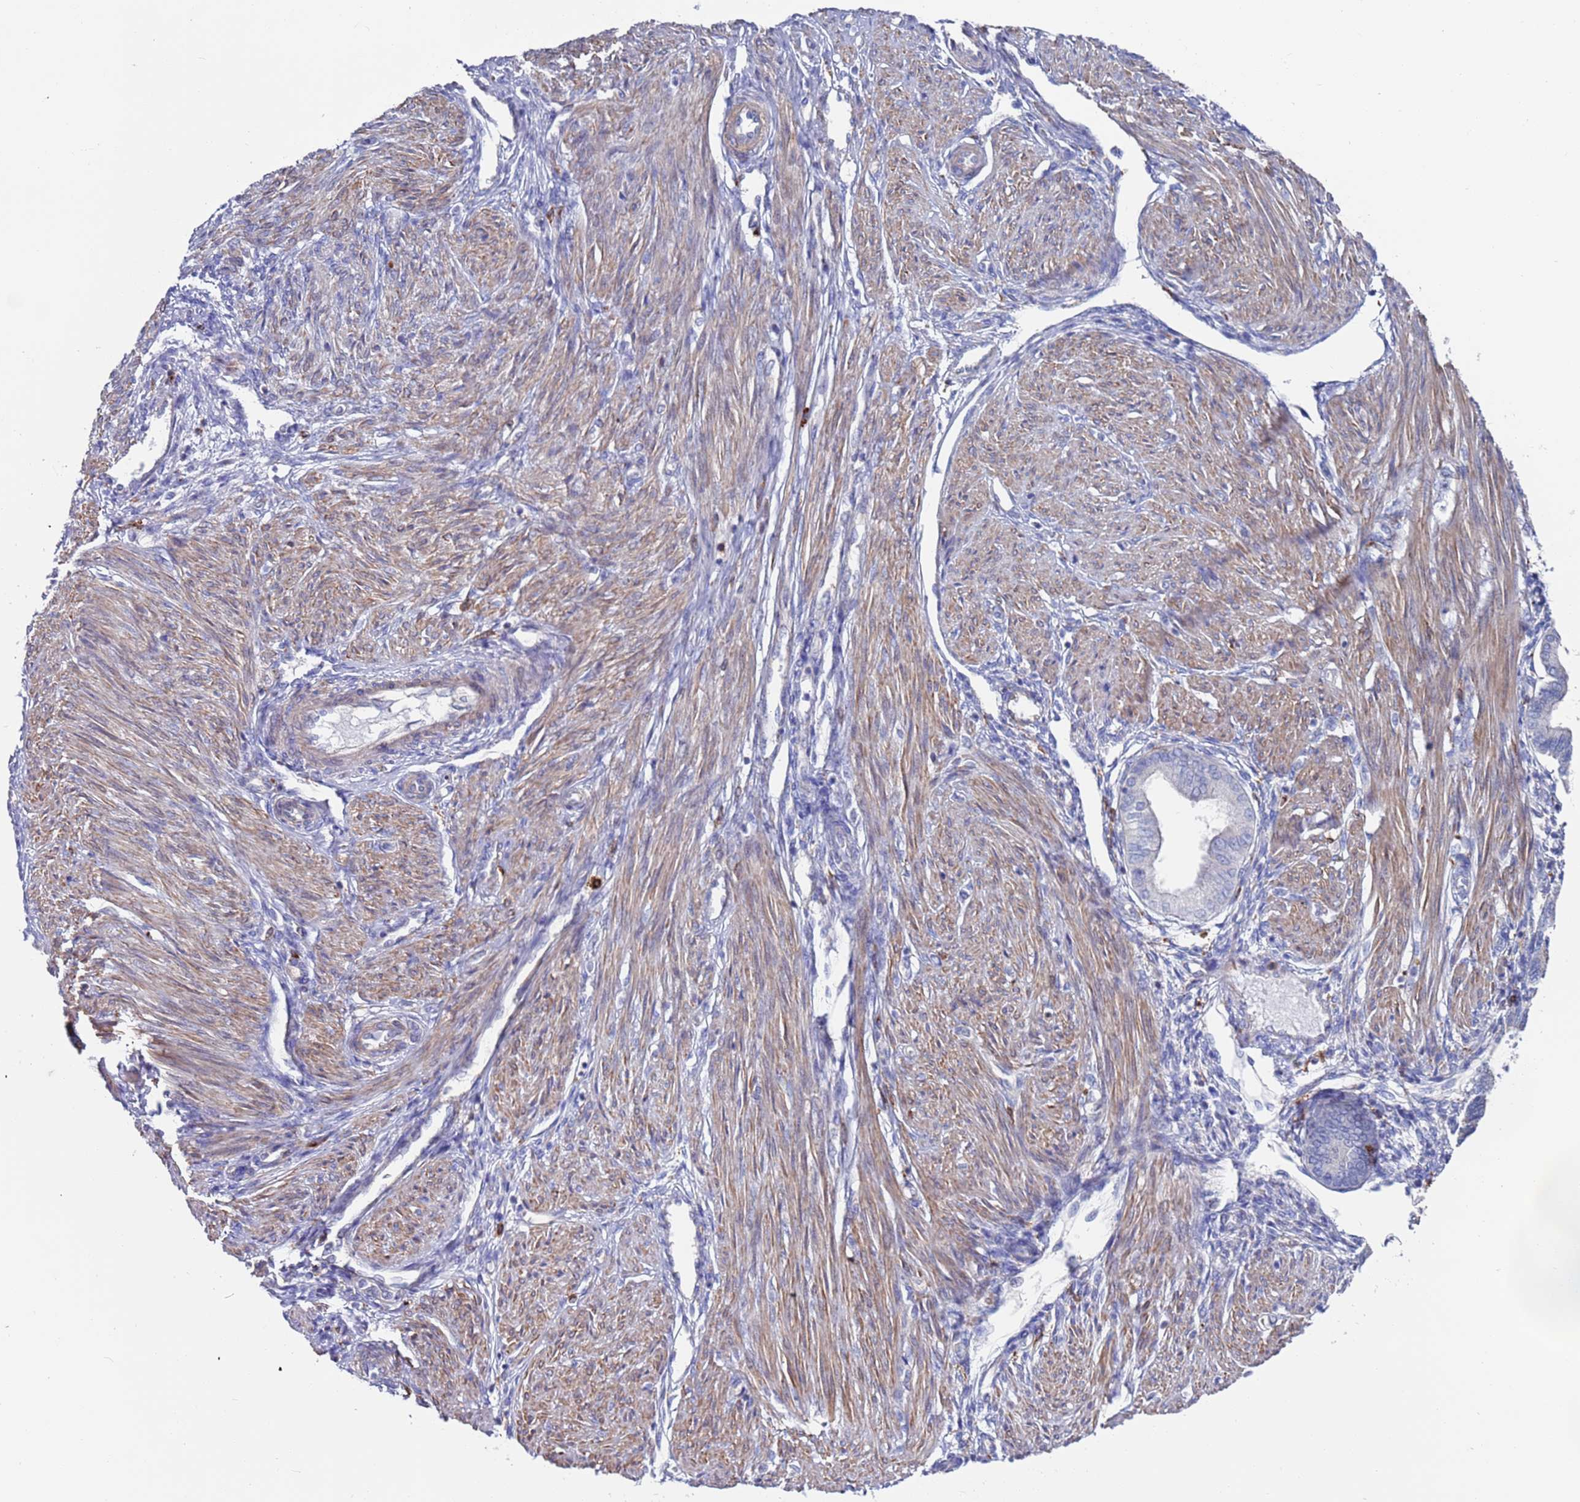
{"staining": {"intensity": "negative", "quantity": "none", "location": "none"}, "tissue": "endometrium", "cell_type": "Cells in endometrial stroma", "image_type": "normal", "snomed": [{"axis": "morphology", "description": "Normal tissue, NOS"}, {"axis": "topography", "description": "Endometrium"}], "caption": "Immunohistochemical staining of normal endometrium reveals no significant staining in cells in endometrial stroma. (Stains: DAB IHC with hematoxylin counter stain, Microscopy: brightfield microscopy at high magnification).", "gene": "GREB1L", "patient": {"sex": "female", "age": 53}}